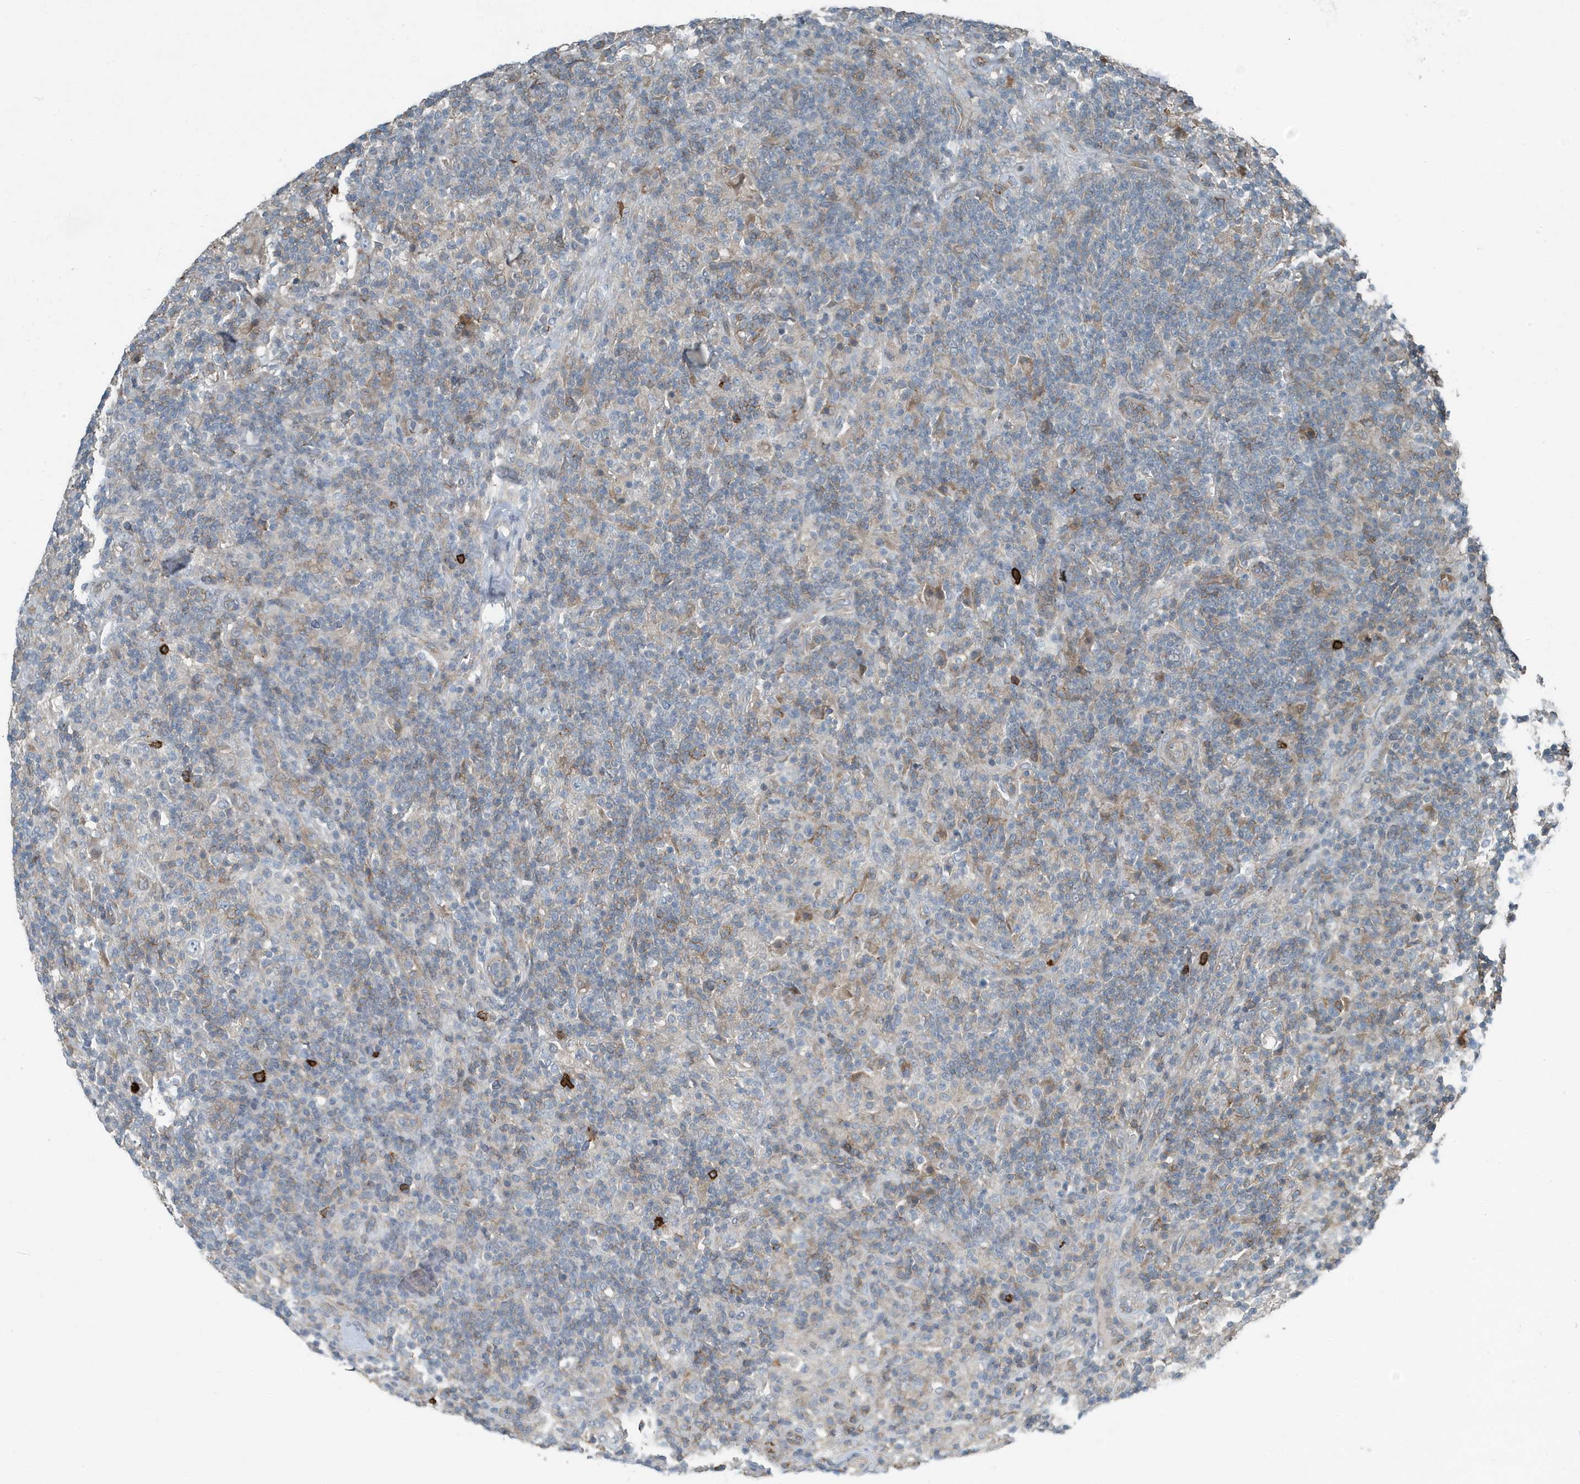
{"staining": {"intensity": "negative", "quantity": "none", "location": "none"}, "tissue": "lymphoma", "cell_type": "Tumor cells", "image_type": "cancer", "snomed": [{"axis": "morphology", "description": "Hodgkin's disease, NOS"}, {"axis": "topography", "description": "Lymph node"}], "caption": "This is an immunohistochemistry (IHC) photomicrograph of human Hodgkin's disease. There is no positivity in tumor cells.", "gene": "DAPP1", "patient": {"sex": "male", "age": 70}}